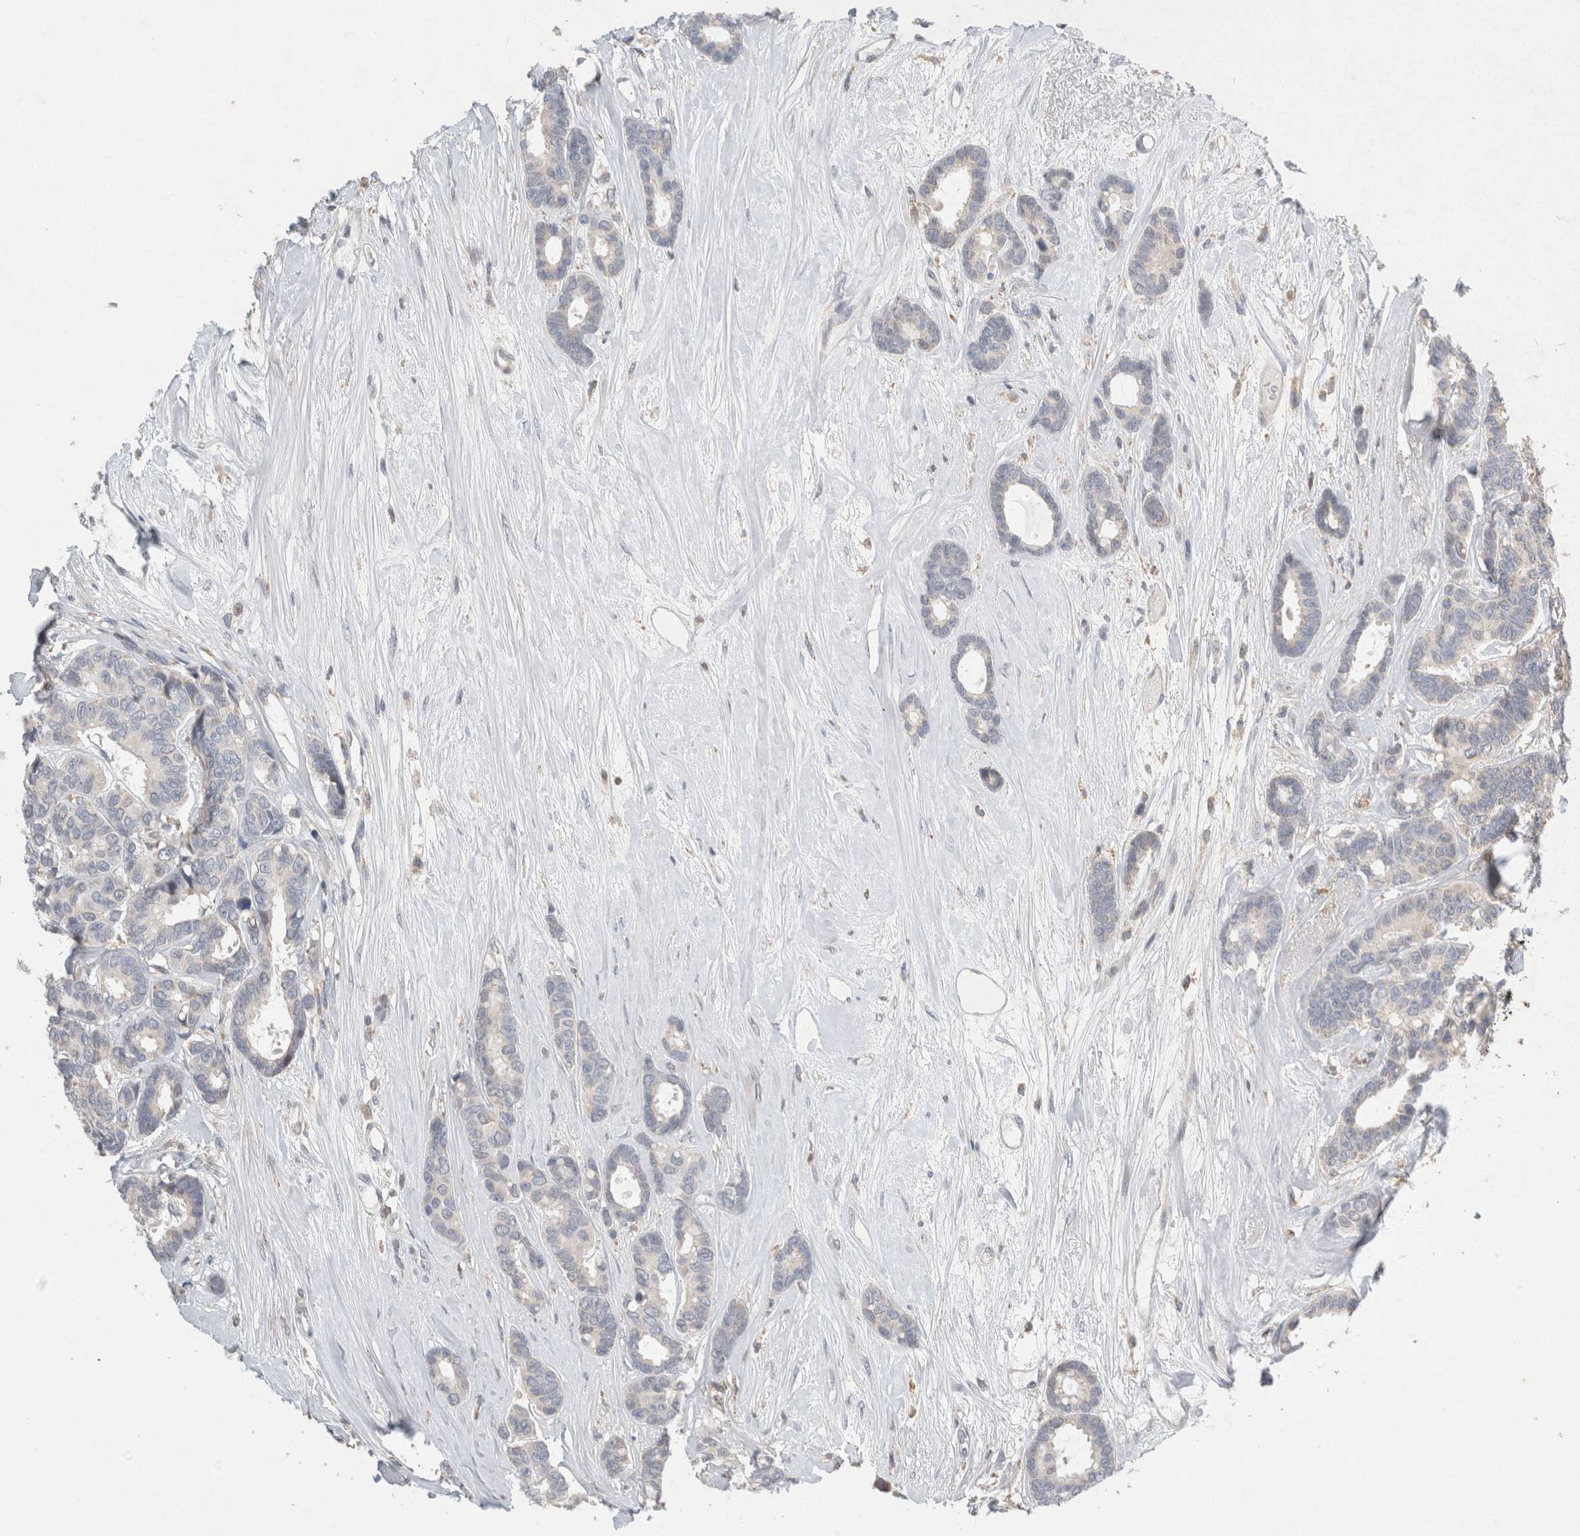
{"staining": {"intensity": "negative", "quantity": "none", "location": "none"}, "tissue": "breast cancer", "cell_type": "Tumor cells", "image_type": "cancer", "snomed": [{"axis": "morphology", "description": "Duct carcinoma"}, {"axis": "topography", "description": "Breast"}], "caption": "High magnification brightfield microscopy of intraductal carcinoma (breast) stained with DAB (3,3'-diaminobenzidine) (brown) and counterstained with hematoxylin (blue): tumor cells show no significant staining.", "gene": "AGMAT", "patient": {"sex": "female", "age": 87}}